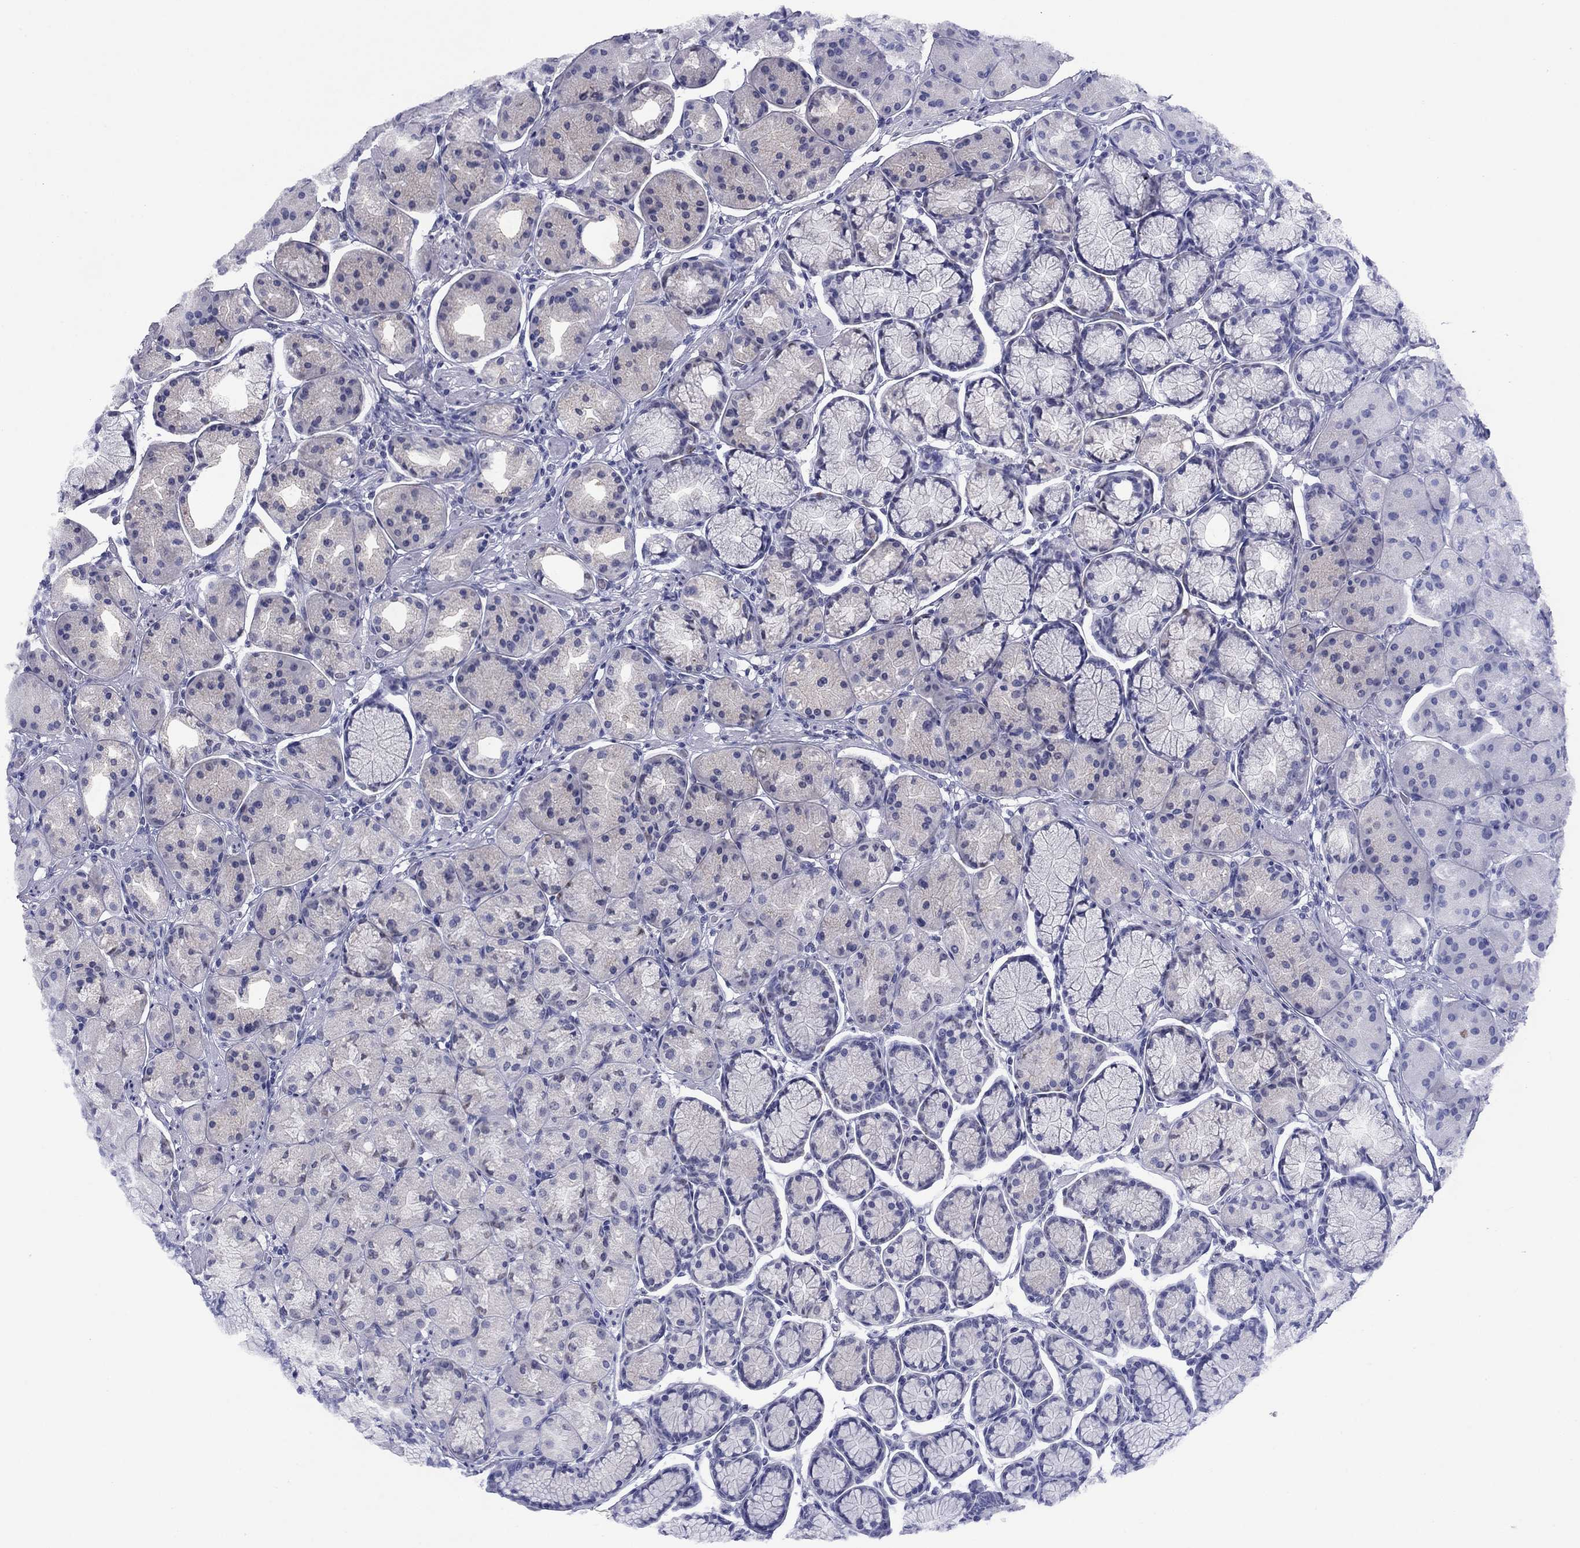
{"staining": {"intensity": "negative", "quantity": "none", "location": "none"}, "tissue": "stomach", "cell_type": "Glandular cells", "image_type": "normal", "snomed": [{"axis": "morphology", "description": "Normal tissue, NOS"}, {"axis": "morphology", "description": "Adenocarcinoma, NOS"}, {"axis": "morphology", "description": "Adenocarcinoma, High grade"}, {"axis": "topography", "description": "Stomach, upper"}, {"axis": "topography", "description": "Stomach"}], "caption": "A micrograph of human stomach is negative for staining in glandular cells. Brightfield microscopy of immunohistochemistry (IHC) stained with DAB (brown) and hematoxylin (blue), captured at high magnification.", "gene": "HAO1", "patient": {"sex": "female", "age": 65}}